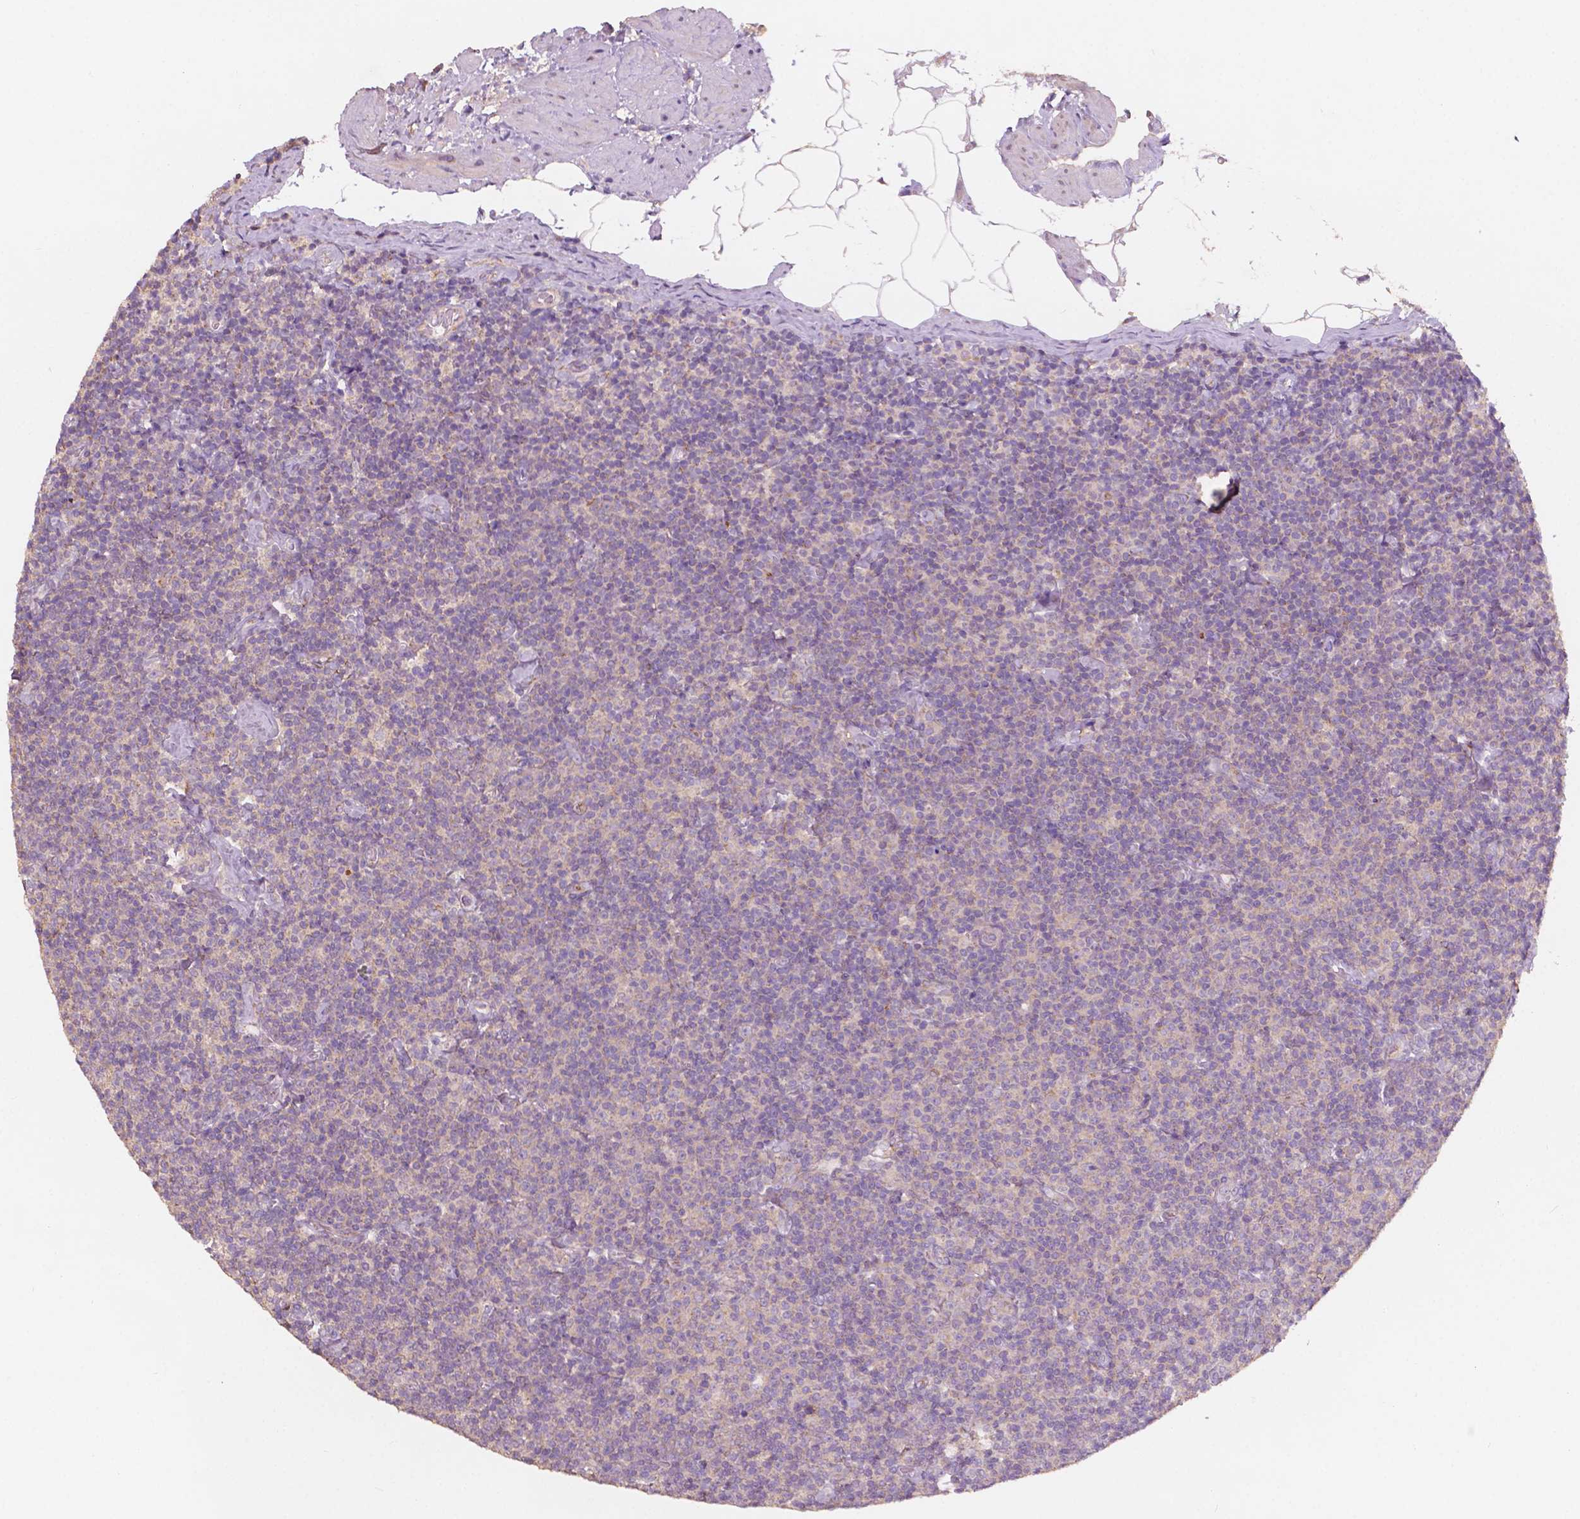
{"staining": {"intensity": "negative", "quantity": "none", "location": "none"}, "tissue": "lymphoma", "cell_type": "Tumor cells", "image_type": "cancer", "snomed": [{"axis": "morphology", "description": "Malignant lymphoma, non-Hodgkin's type, Low grade"}, {"axis": "topography", "description": "Lymph node"}], "caption": "The IHC histopathology image has no significant staining in tumor cells of malignant lymphoma, non-Hodgkin's type (low-grade) tissue.", "gene": "CHPT1", "patient": {"sex": "male", "age": 81}}